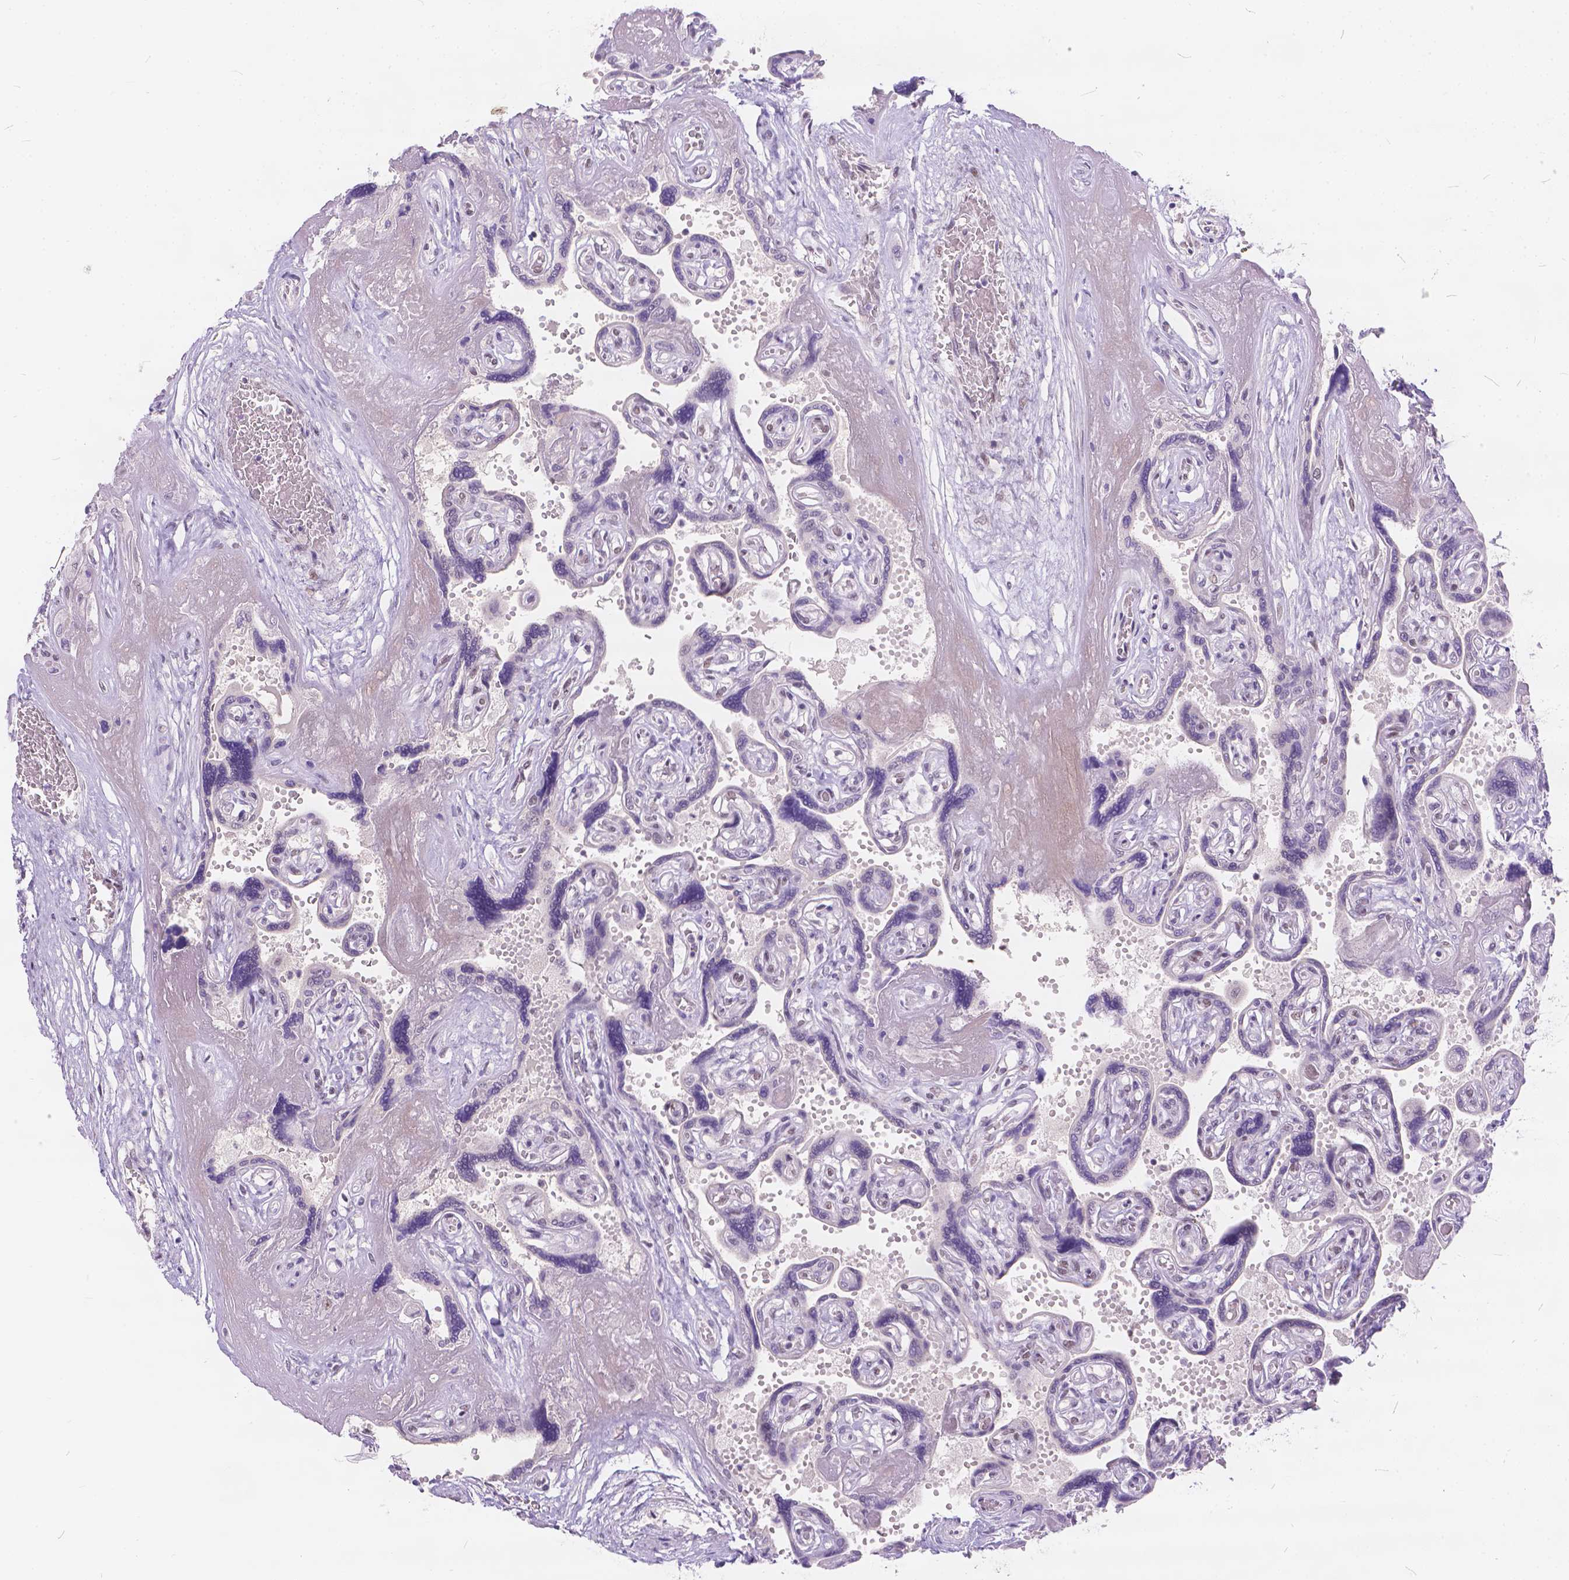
{"staining": {"intensity": "weak", "quantity": ">75%", "location": "nuclear"}, "tissue": "placenta", "cell_type": "Decidual cells", "image_type": "normal", "snomed": [{"axis": "morphology", "description": "Normal tissue, NOS"}, {"axis": "topography", "description": "Placenta"}], "caption": "Immunohistochemical staining of benign placenta shows >75% levels of weak nuclear protein positivity in about >75% of decidual cells. (brown staining indicates protein expression, while blue staining denotes nuclei).", "gene": "FAM53A", "patient": {"sex": "female", "age": 32}}